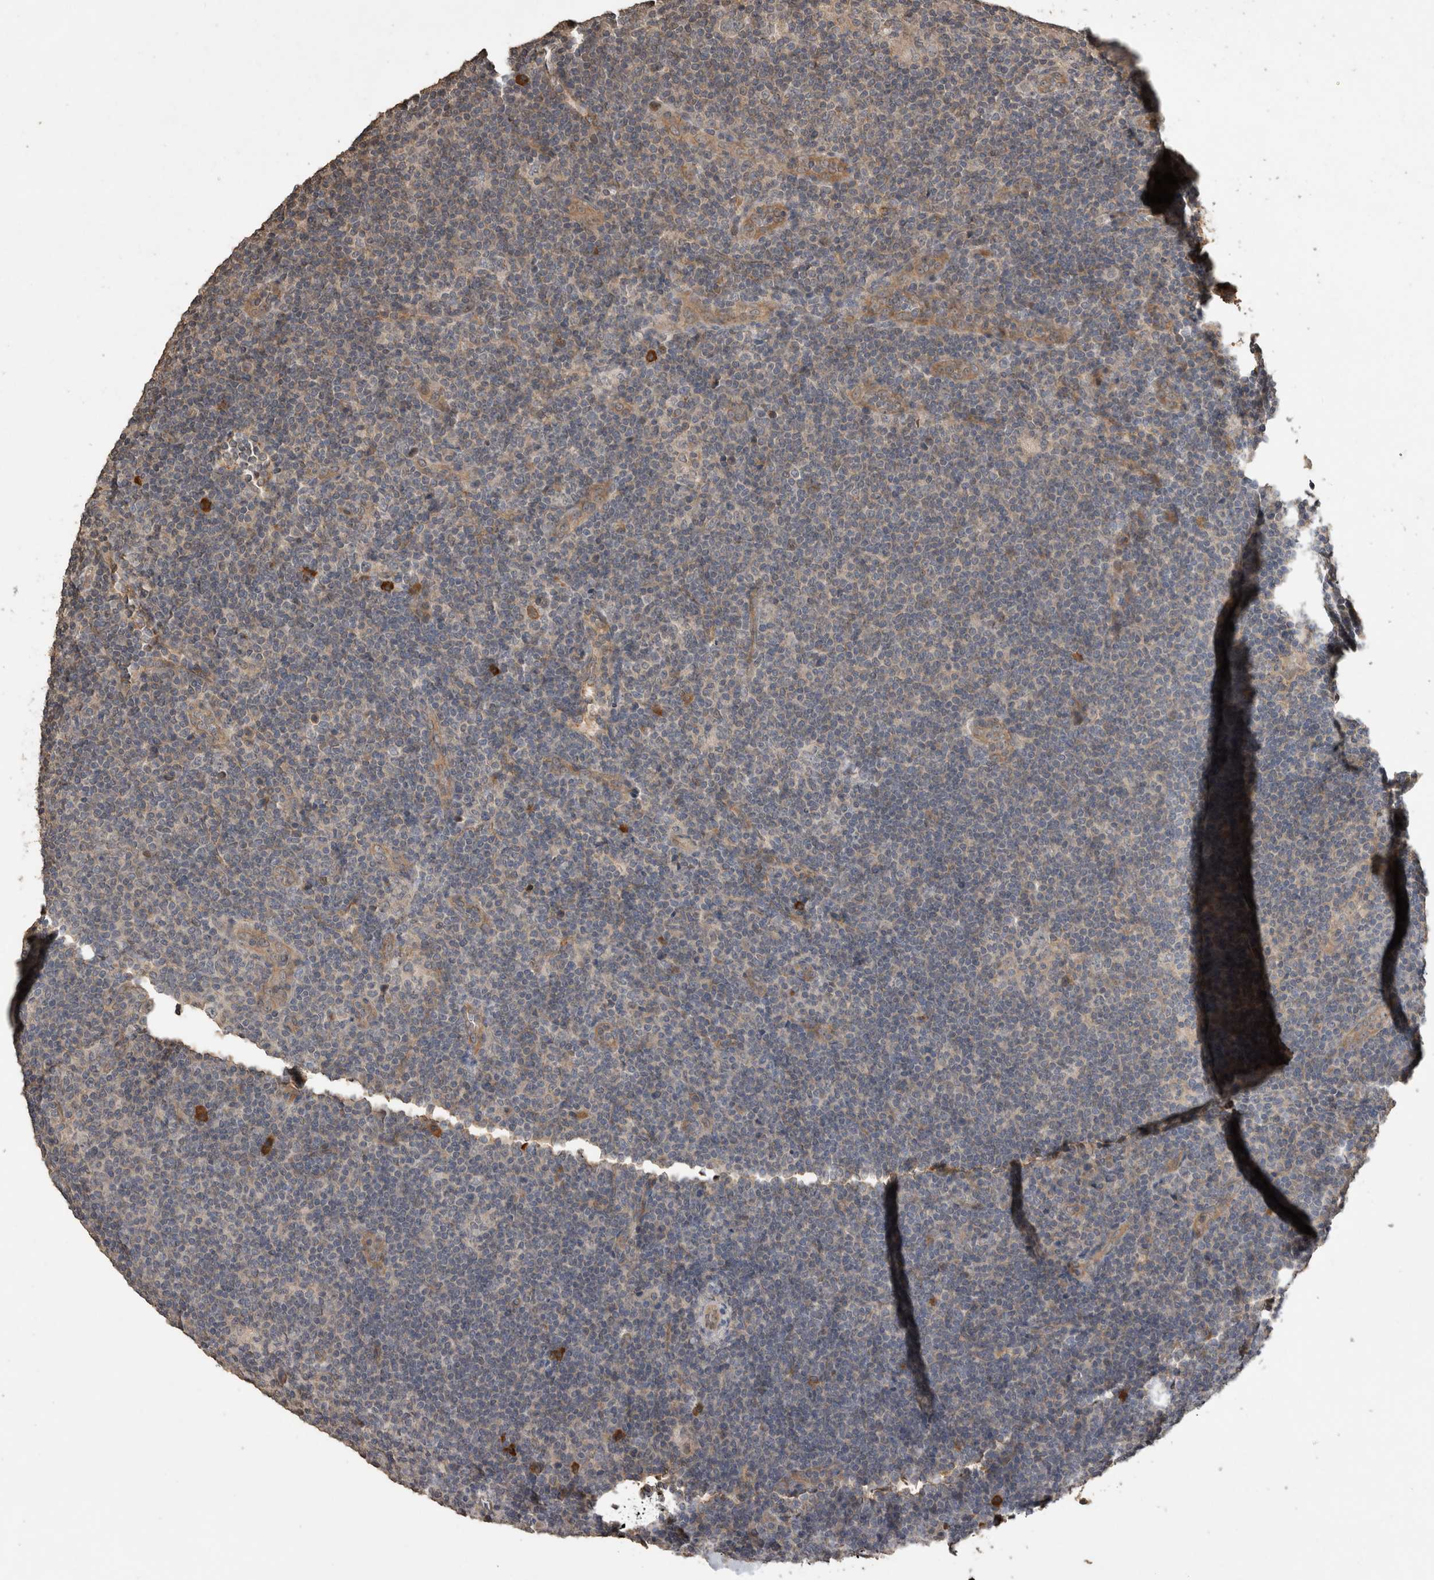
{"staining": {"intensity": "negative", "quantity": "none", "location": "none"}, "tissue": "lymphoma", "cell_type": "Tumor cells", "image_type": "cancer", "snomed": [{"axis": "morphology", "description": "Hodgkin's disease, NOS"}, {"axis": "topography", "description": "Lymph node"}], "caption": "Human Hodgkin's disease stained for a protein using immunohistochemistry (IHC) displays no expression in tumor cells.", "gene": "RHPN1", "patient": {"sex": "female", "age": 57}}